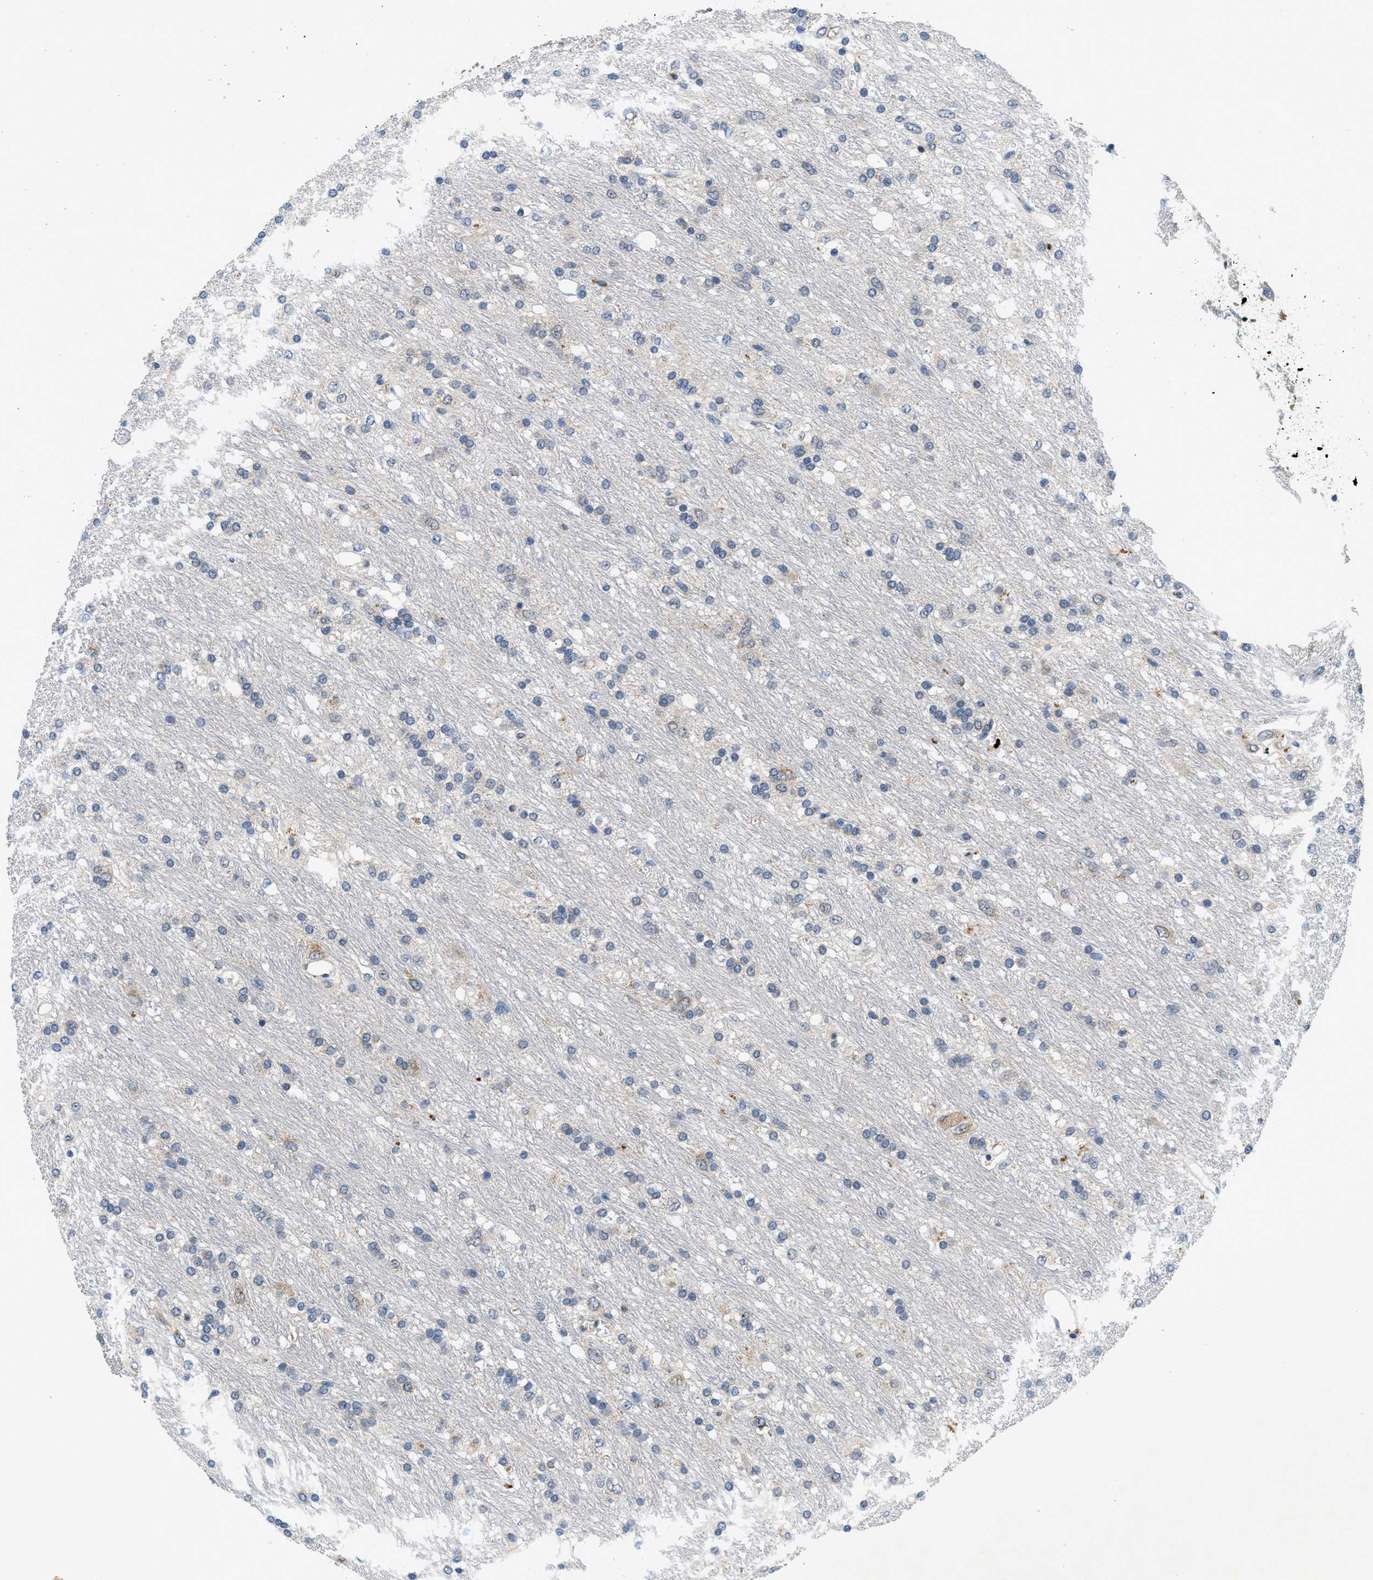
{"staining": {"intensity": "negative", "quantity": "none", "location": "none"}, "tissue": "glioma", "cell_type": "Tumor cells", "image_type": "cancer", "snomed": [{"axis": "morphology", "description": "Glioma, malignant, Low grade"}, {"axis": "topography", "description": "Brain"}], "caption": "The image exhibits no significant staining in tumor cells of malignant glioma (low-grade). (DAB IHC, high magnification).", "gene": "PNKD", "patient": {"sex": "male", "age": 77}}